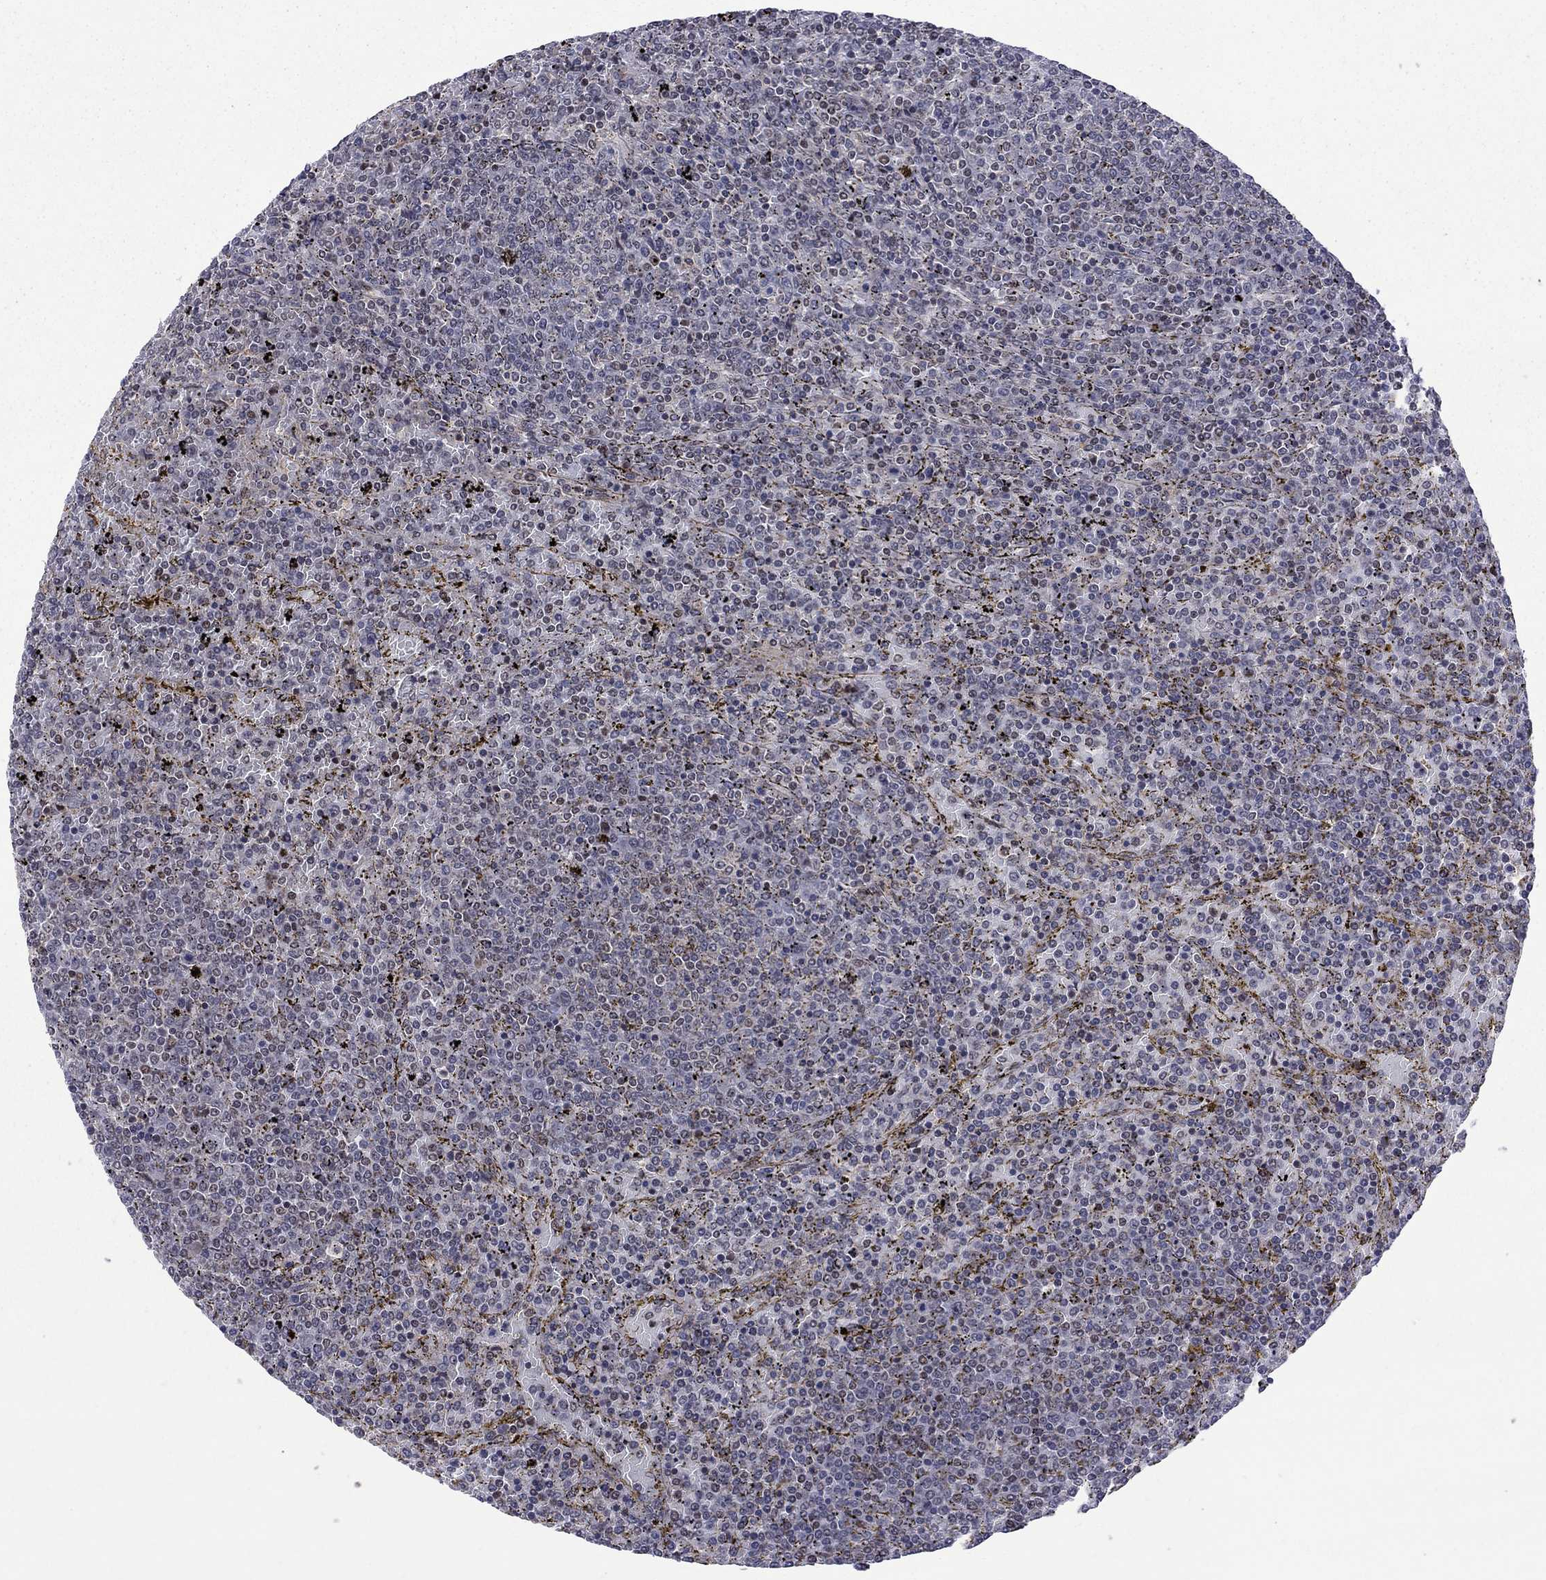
{"staining": {"intensity": "negative", "quantity": "none", "location": "none"}, "tissue": "lymphoma", "cell_type": "Tumor cells", "image_type": "cancer", "snomed": [{"axis": "morphology", "description": "Malignant lymphoma, non-Hodgkin's type, Low grade"}, {"axis": "topography", "description": "Spleen"}], "caption": "Immunohistochemistry histopathology image of neoplastic tissue: human low-grade malignant lymphoma, non-Hodgkin's type stained with DAB (3,3'-diaminobenzidine) reveals no significant protein expression in tumor cells.", "gene": "BRF1", "patient": {"sex": "female", "age": 77}}